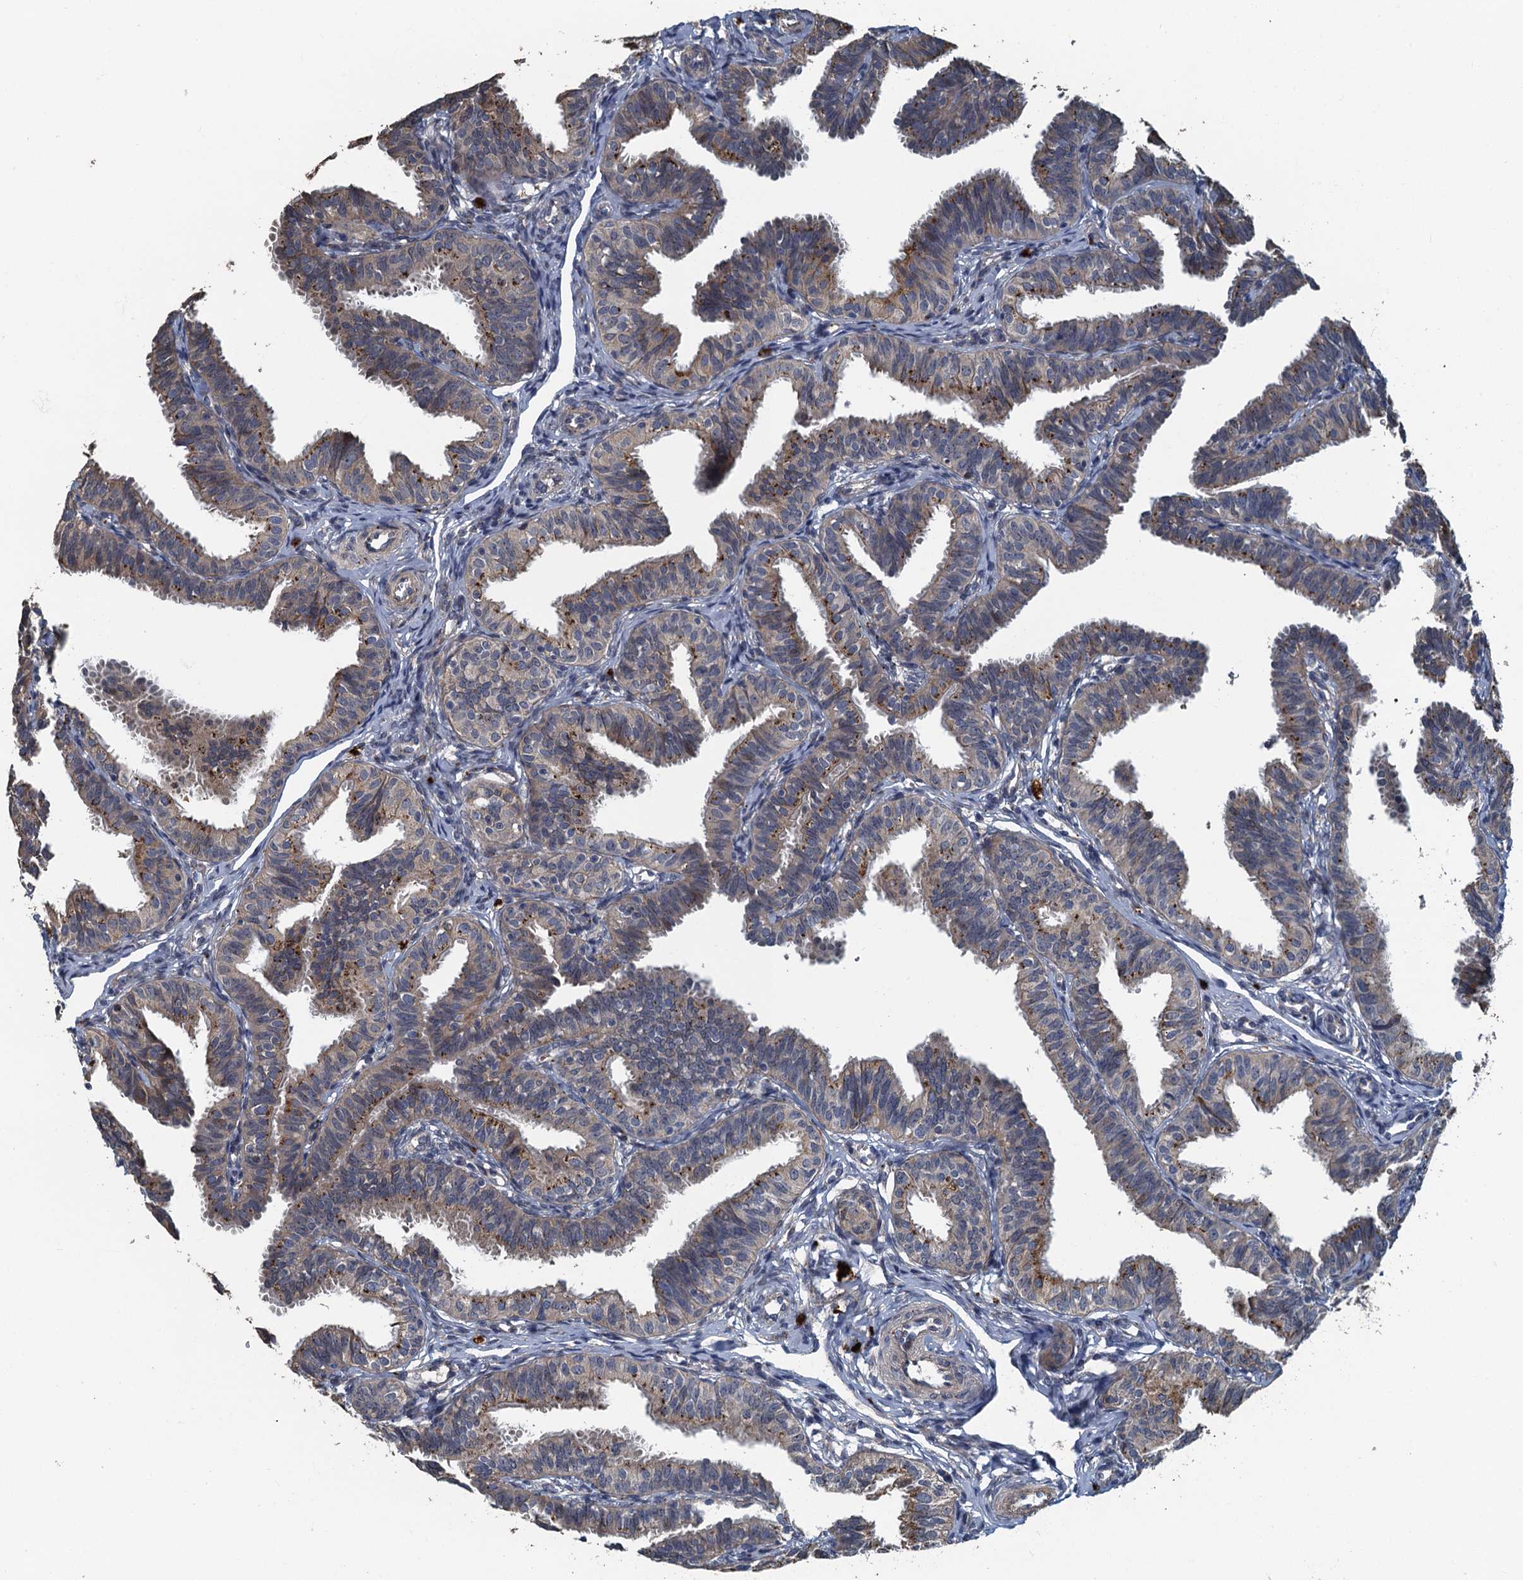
{"staining": {"intensity": "weak", "quantity": "25%-75%", "location": "cytoplasmic/membranous"}, "tissue": "fallopian tube", "cell_type": "Glandular cells", "image_type": "normal", "snomed": [{"axis": "morphology", "description": "Normal tissue, NOS"}, {"axis": "topography", "description": "Fallopian tube"}], "caption": "An IHC image of benign tissue is shown. Protein staining in brown labels weak cytoplasmic/membranous positivity in fallopian tube within glandular cells.", "gene": "AGRN", "patient": {"sex": "female", "age": 35}}